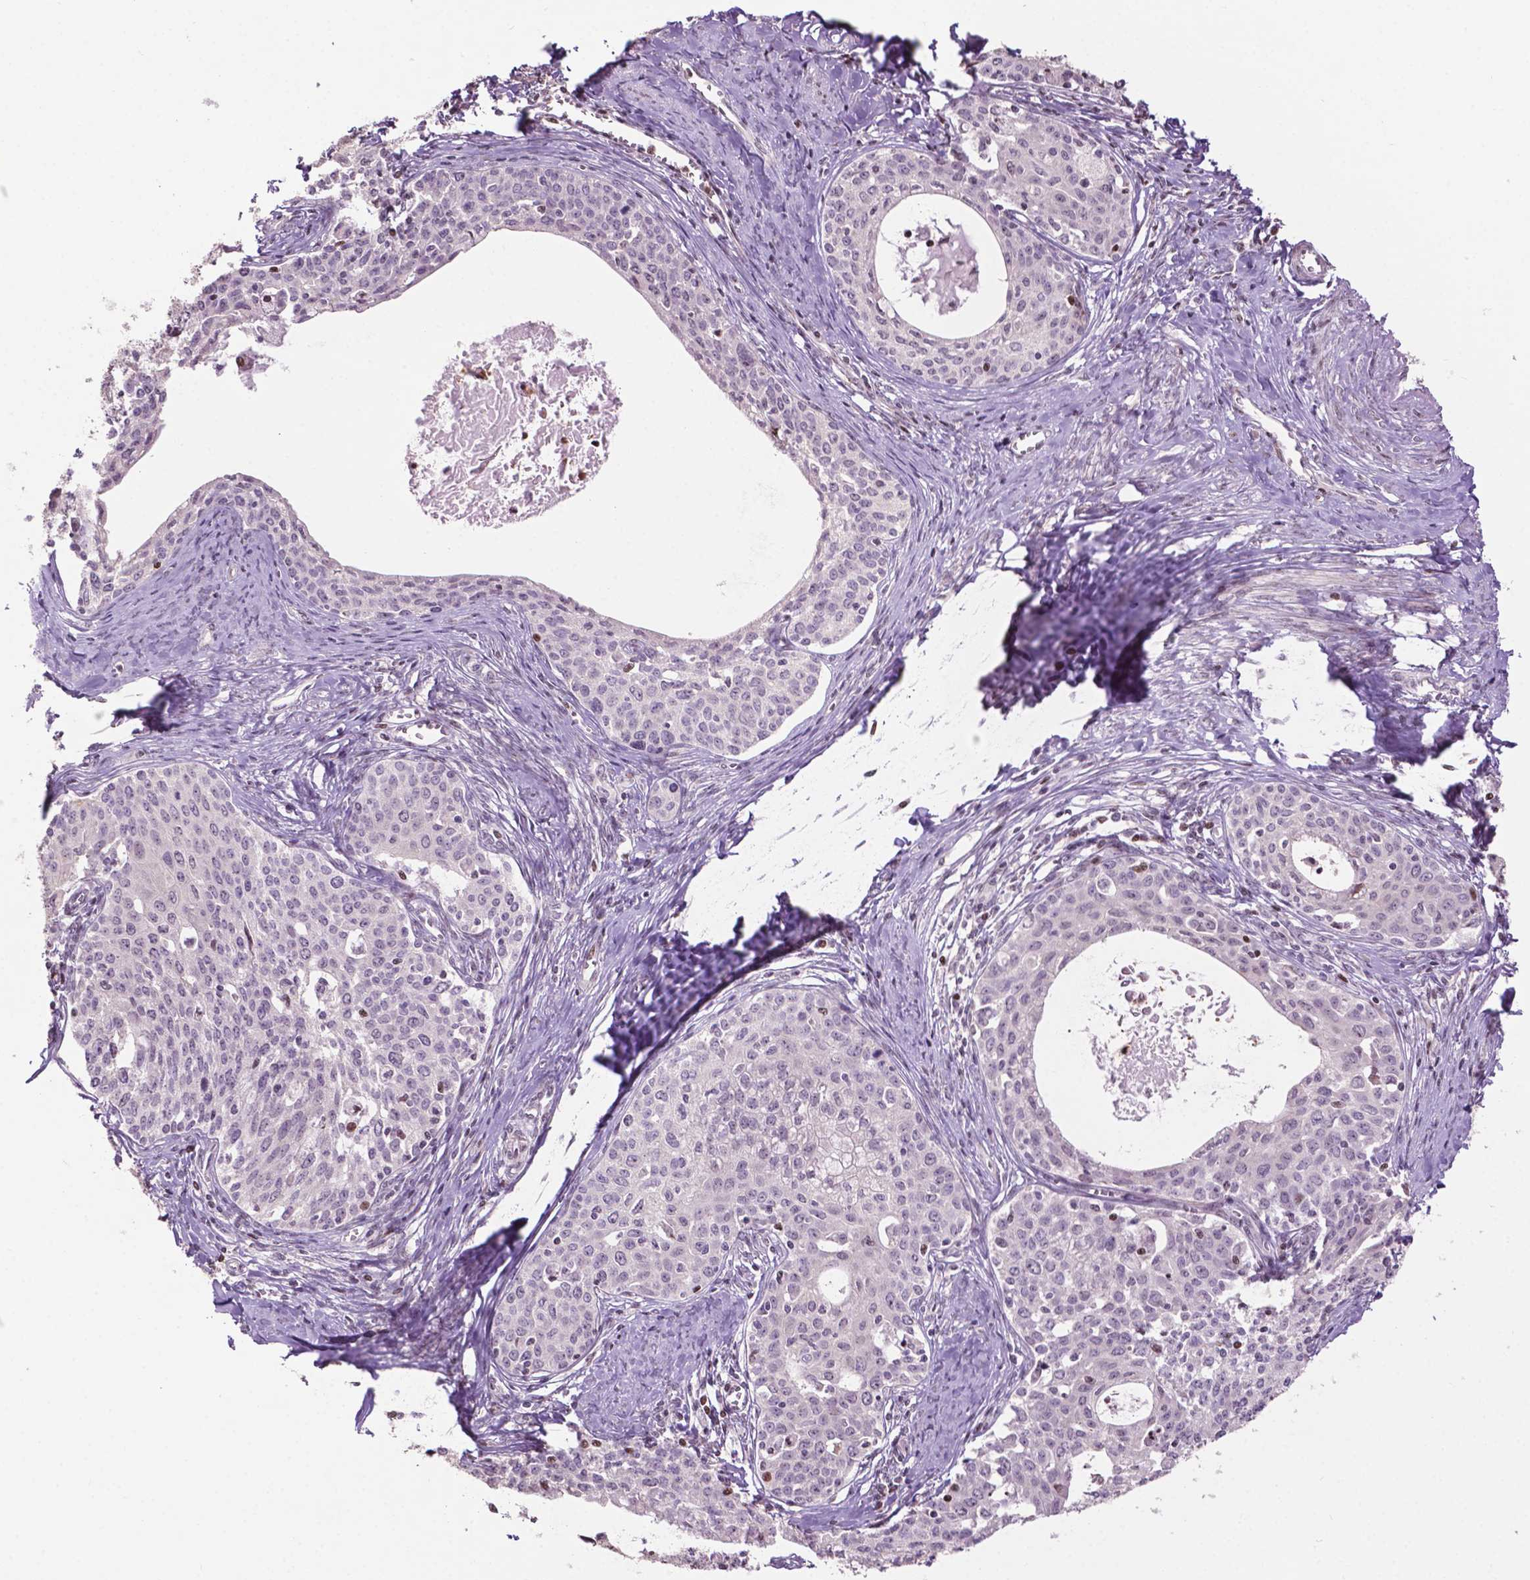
{"staining": {"intensity": "negative", "quantity": "none", "location": "none"}, "tissue": "cervical cancer", "cell_type": "Tumor cells", "image_type": "cancer", "snomed": [{"axis": "morphology", "description": "Squamous cell carcinoma, NOS"}, {"axis": "morphology", "description": "Adenocarcinoma, NOS"}, {"axis": "topography", "description": "Cervix"}], "caption": "A high-resolution image shows IHC staining of cervical cancer, which reveals no significant positivity in tumor cells. (DAB immunohistochemistry with hematoxylin counter stain).", "gene": "PTPN18", "patient": {"sex": "female", "age": 52}}